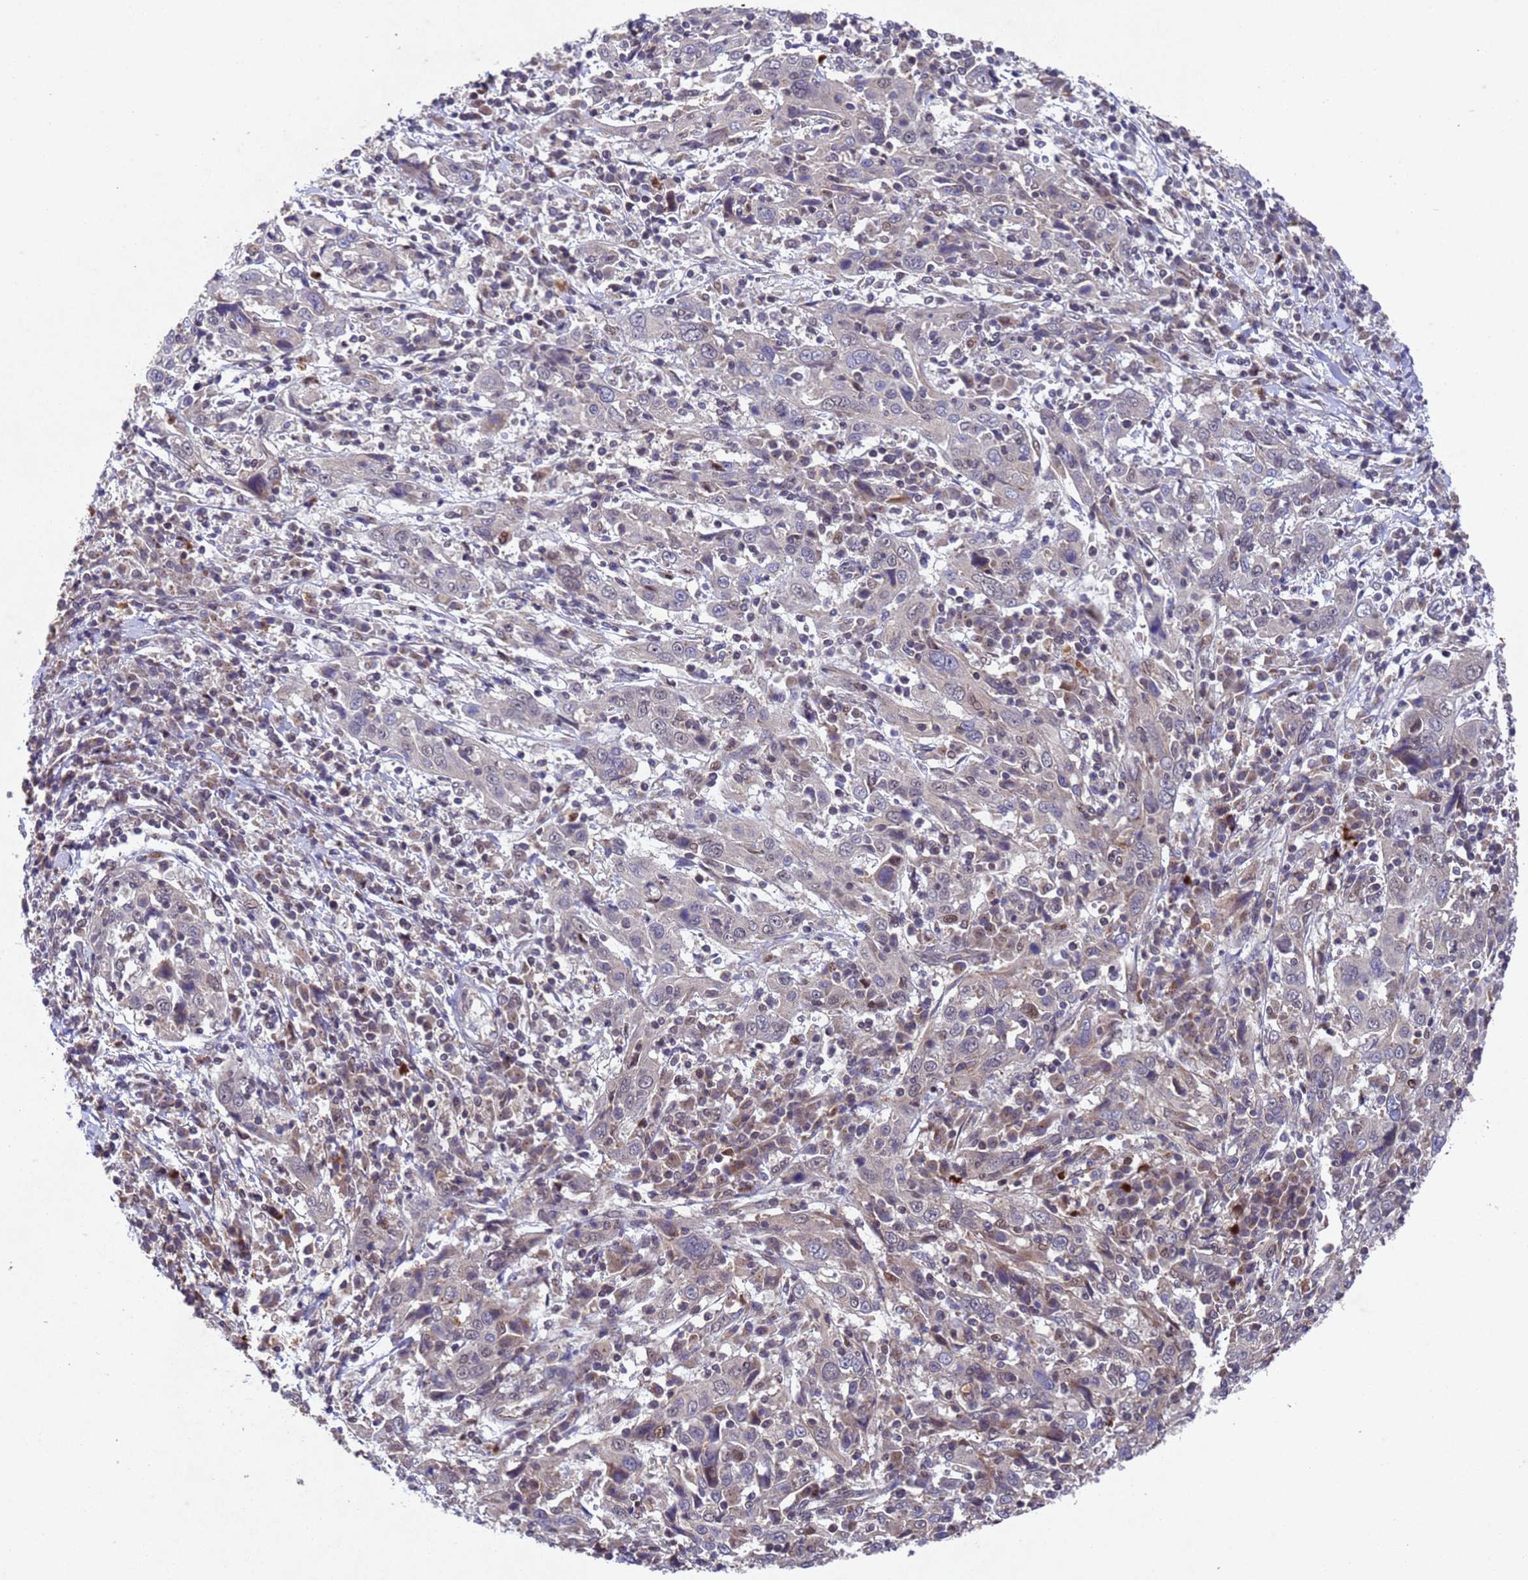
{"staining": {"intensity": "weak", "quantity": "<25%", "location": "cytoplasmic/membranous,nuclear"}, "tissue": "cervical cancer", "cell_type": "Tumor cells", "image_type": "cancer", "snomed": [{"axis": "morphology", "description": "Squamous cell carcinoma, NOS"}, {"axis": "topography", "description": "Cervix"}], "caption": "Squamous cell carcinoma (cervical) was stained to show a protein in brown. There is no significant staining in tumor cells.", "gene": "TBK1", "patient": {"sex": "female", "age": 46}}